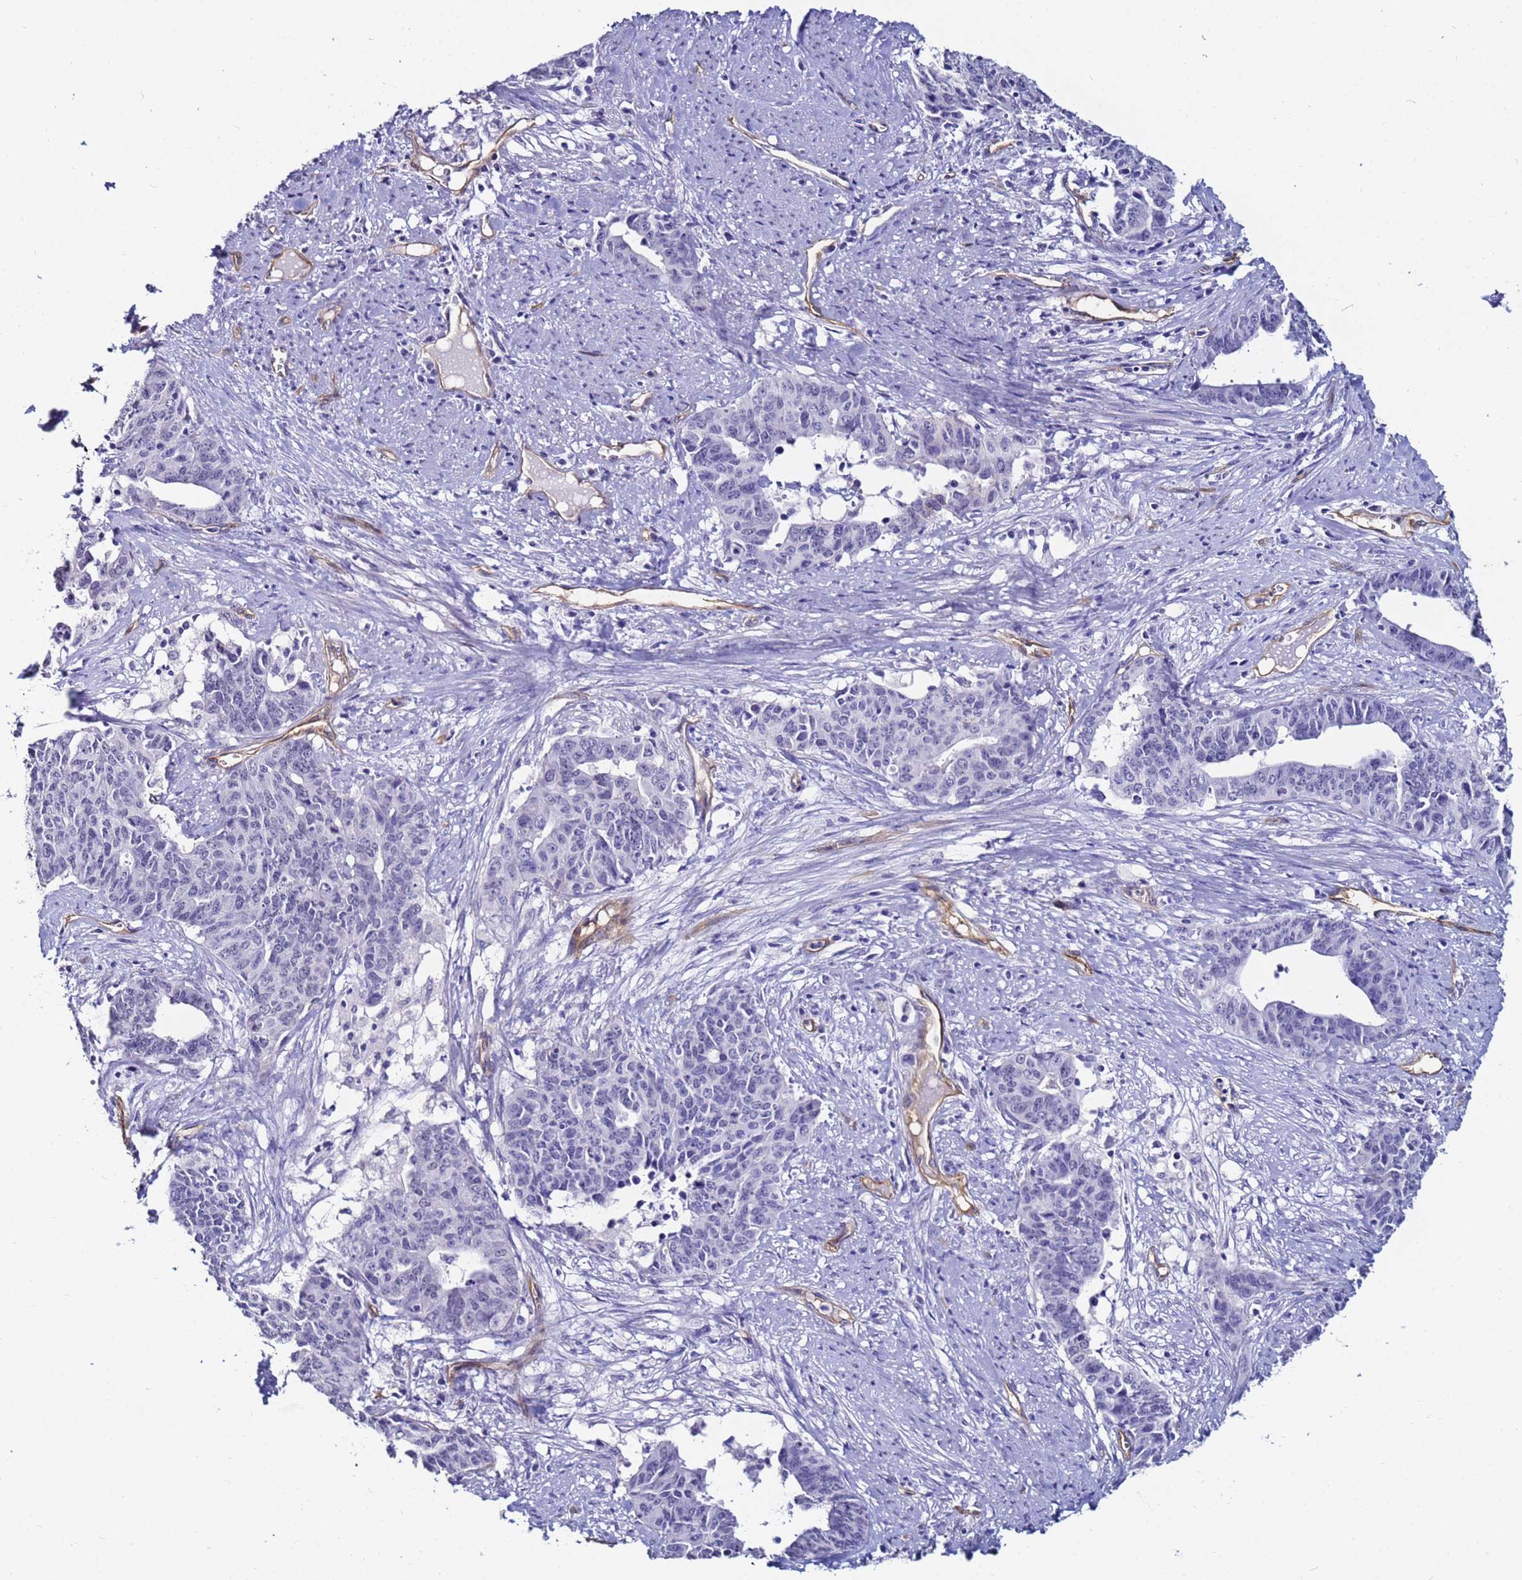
{"staining": {"intensity": "negative", "quantity": "none", "location": "none"}, "tissue": "endometrial cancer", "cell_type": "Tumor cells", "image_type": "cancer", "snomed": [{"axis": "morphology", "description": "Adenocarcinoma, NOS"}, {"axis": "topography", "description": "Endometrium"}], "caption": "DAB (3,3'-diaminobenzidine) immunohistochemical staining of endometrial cancer exhibits no significant staining in tumor cells. (DAB (3,3'-diaminobenzidine) immunohistochemistry with hematoxylin counter stain).", "gene": "DEFB104A", "patient": {"sex": "female", "age": 59}}